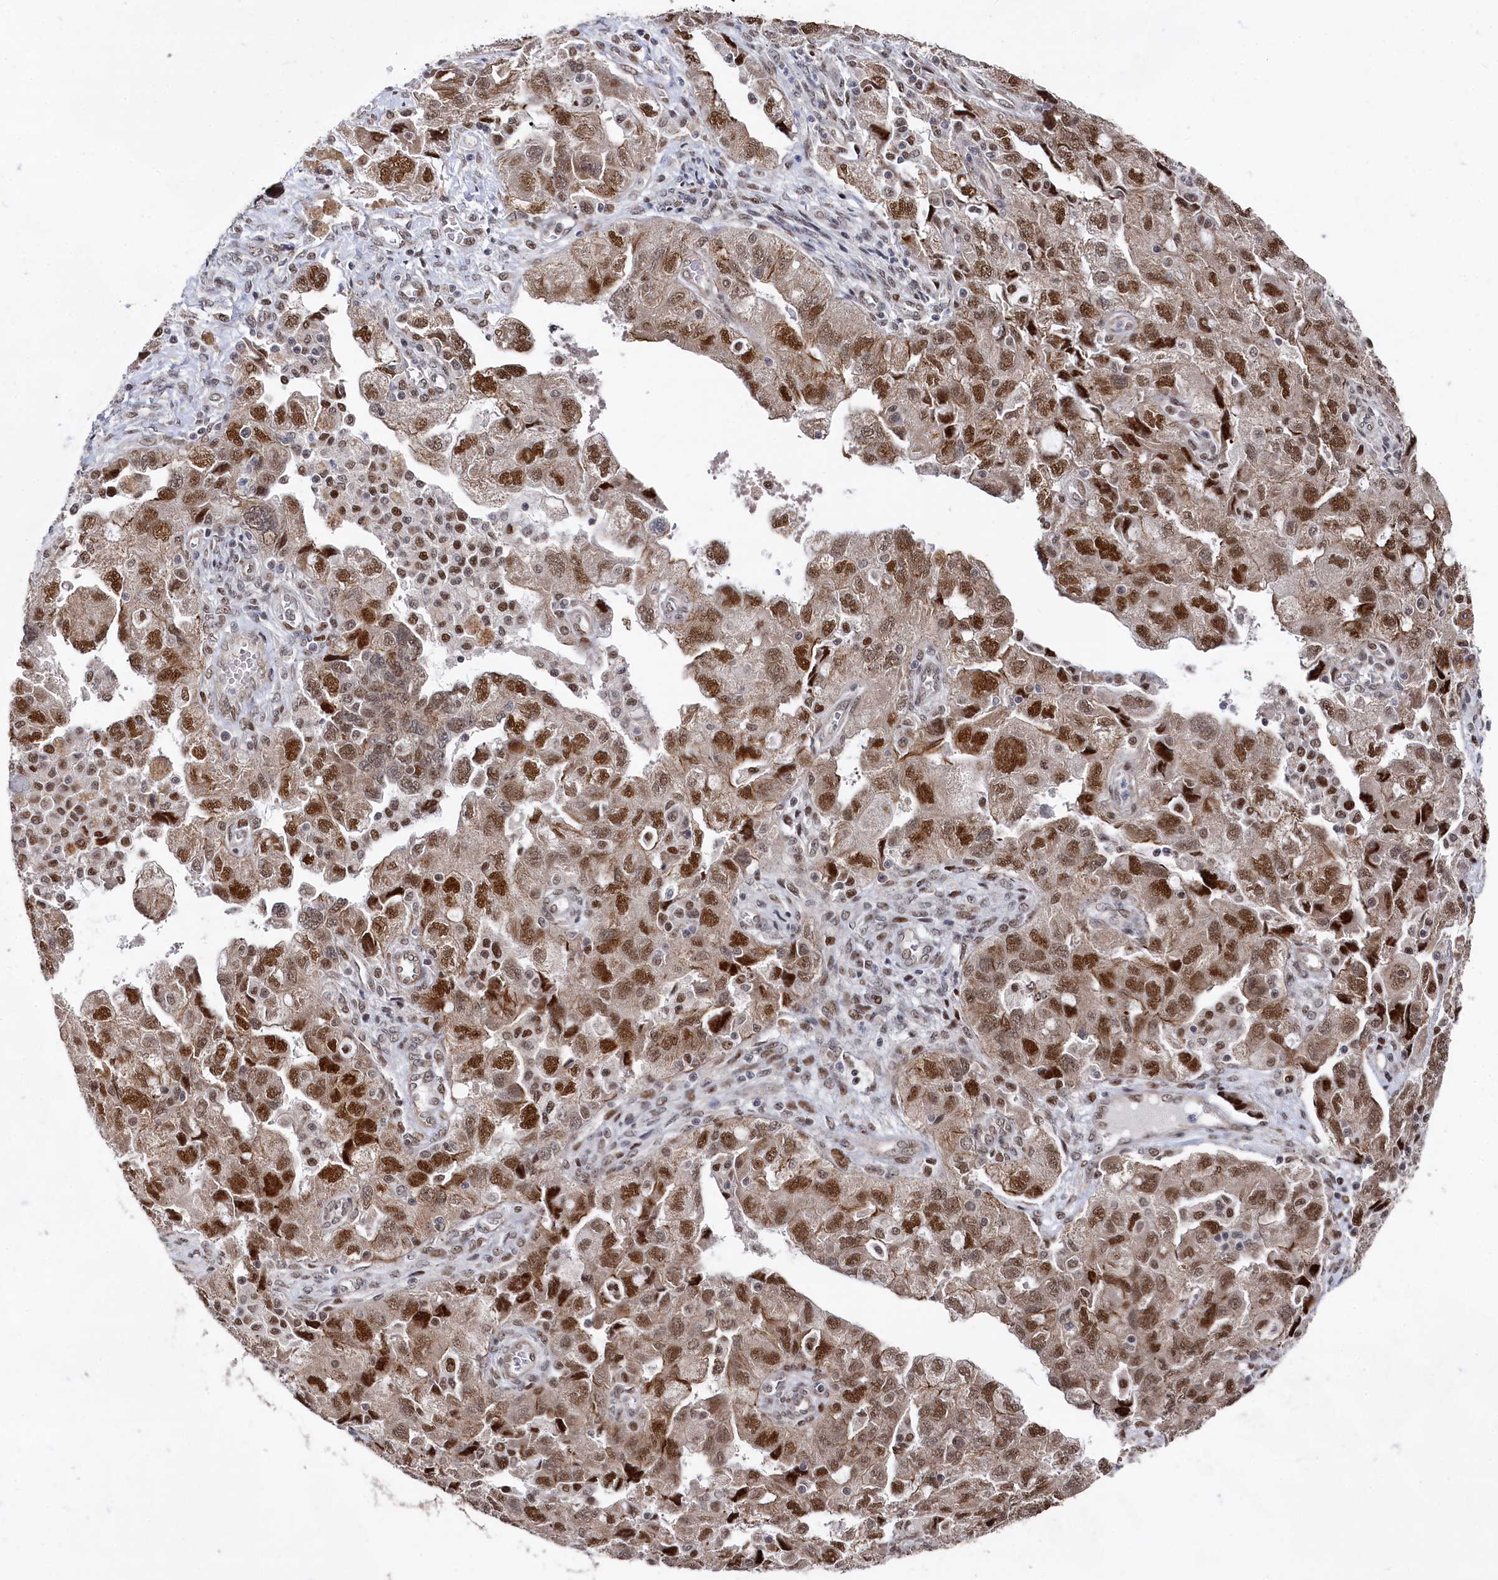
{"staining": {"intensity": "moderate", "quantity": ">75%", "location": "nuclear"}, "tissue": "ovarian cancer", "cell_type": "Tumor cells", "image_type": "cancer", "snomed": [{"axis": "morphology", "description": "Carcinoma, NOS"}, {"axis": "morphology", "description": "Cystadenocarcinoma, serous, NOS"}, {"axis": "topography", "description": "Ovary"}], "caption": "Immunohistochemical staining of human carcinoma (ovarian) shows moderate nuclear protein positivity in about >75% of tumor cells.", "gene": "BUB3", "patient": {"sex": "female", "age": 69}}